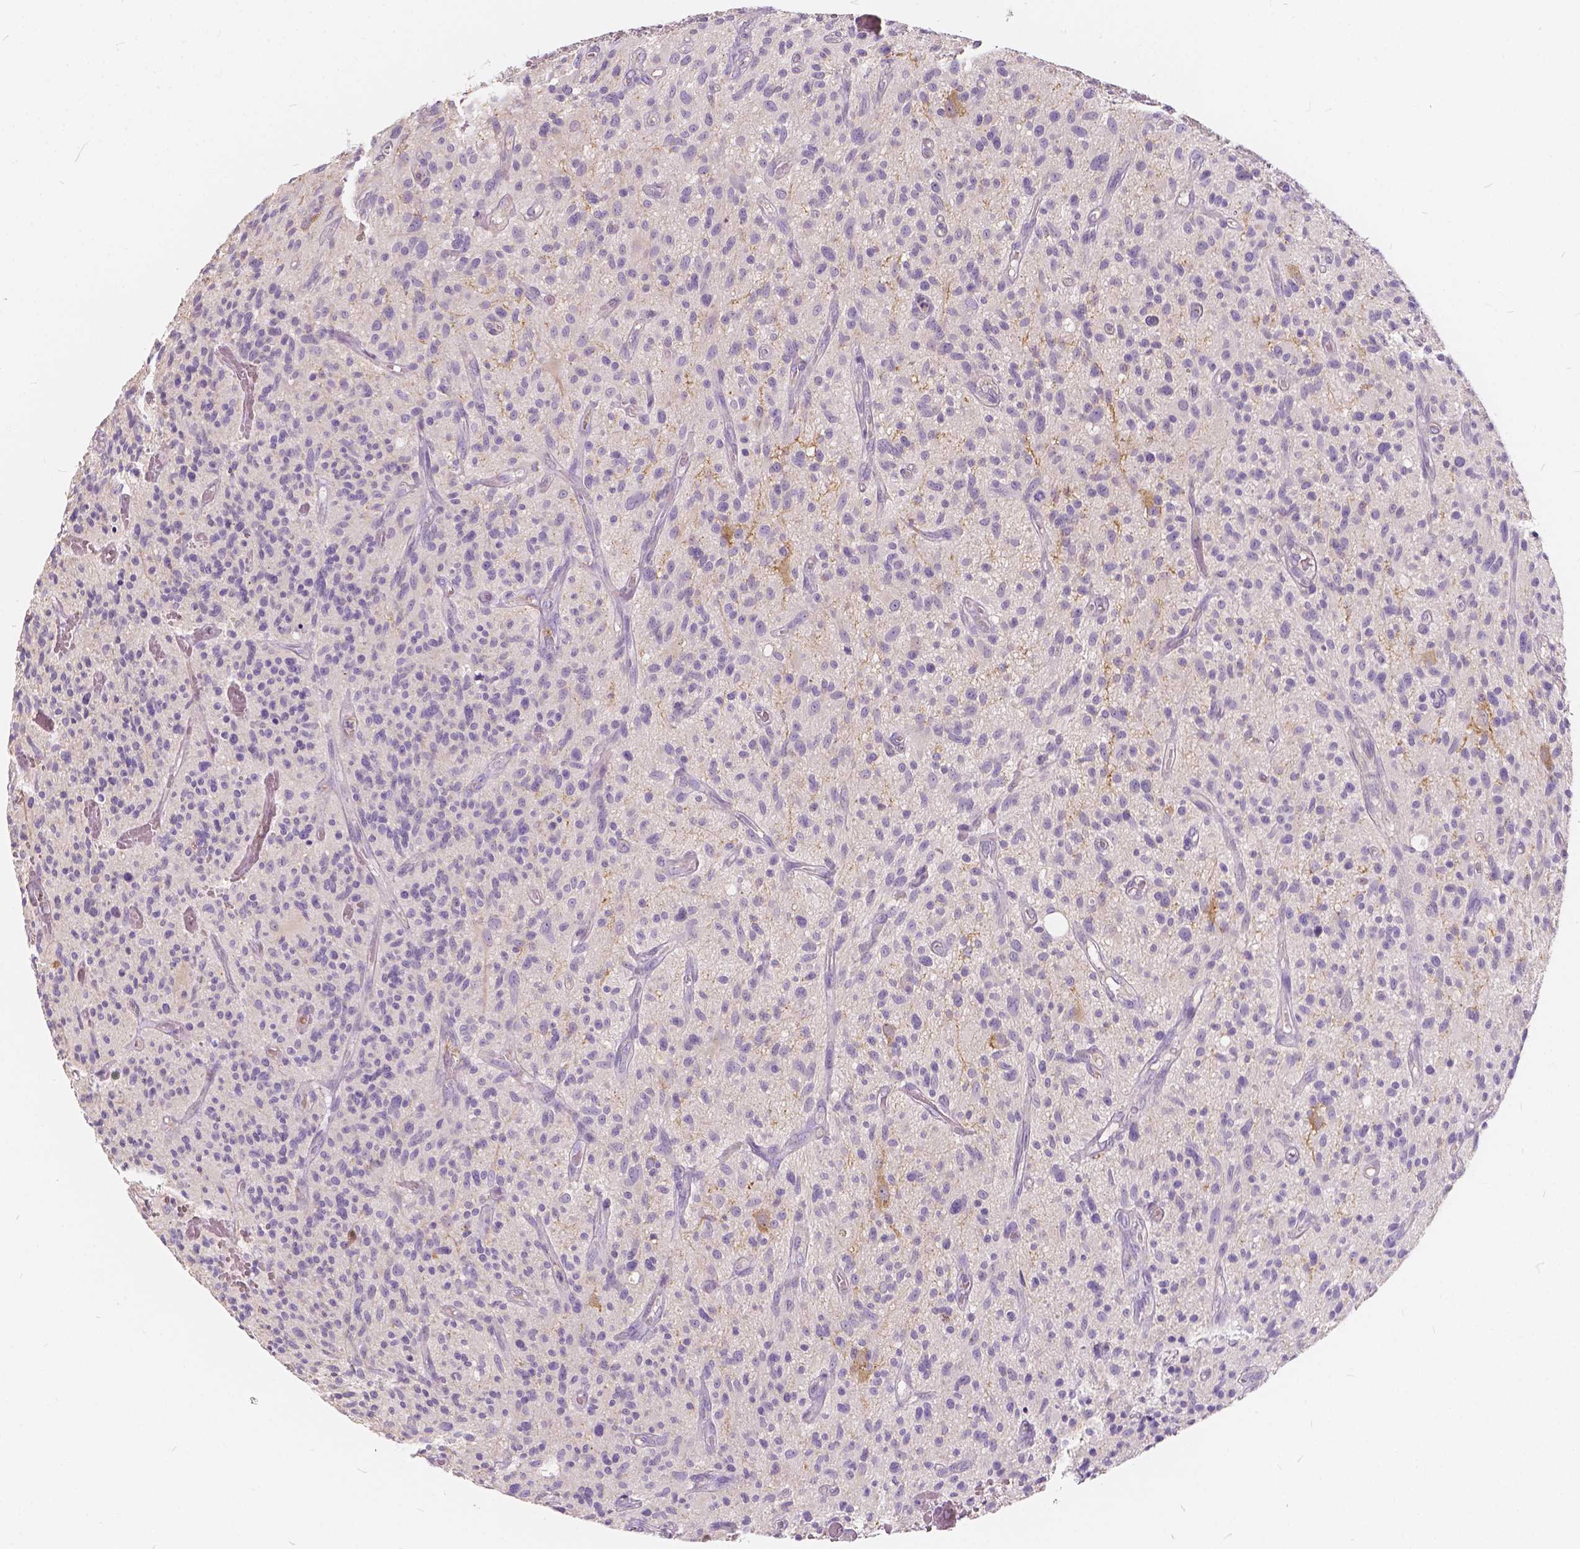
{"staining": {"intensity": "negative", "quantity": "none", "location": "none"}, "tissue": "glioma", "cell_type": "Tumor cells", "image_type": "cancer", "snomed": [{"axis": "morphology", "description": "Glioma, malignant, High grade"}, {"axis": "topography", "description": "Brain"}], "caption": "High-grade glioma (malignant) stained for a protein using IHC shows no staining tumor cells.", "gene": "KIAA0513", "patient": {"sex": "male", "age": 75}}